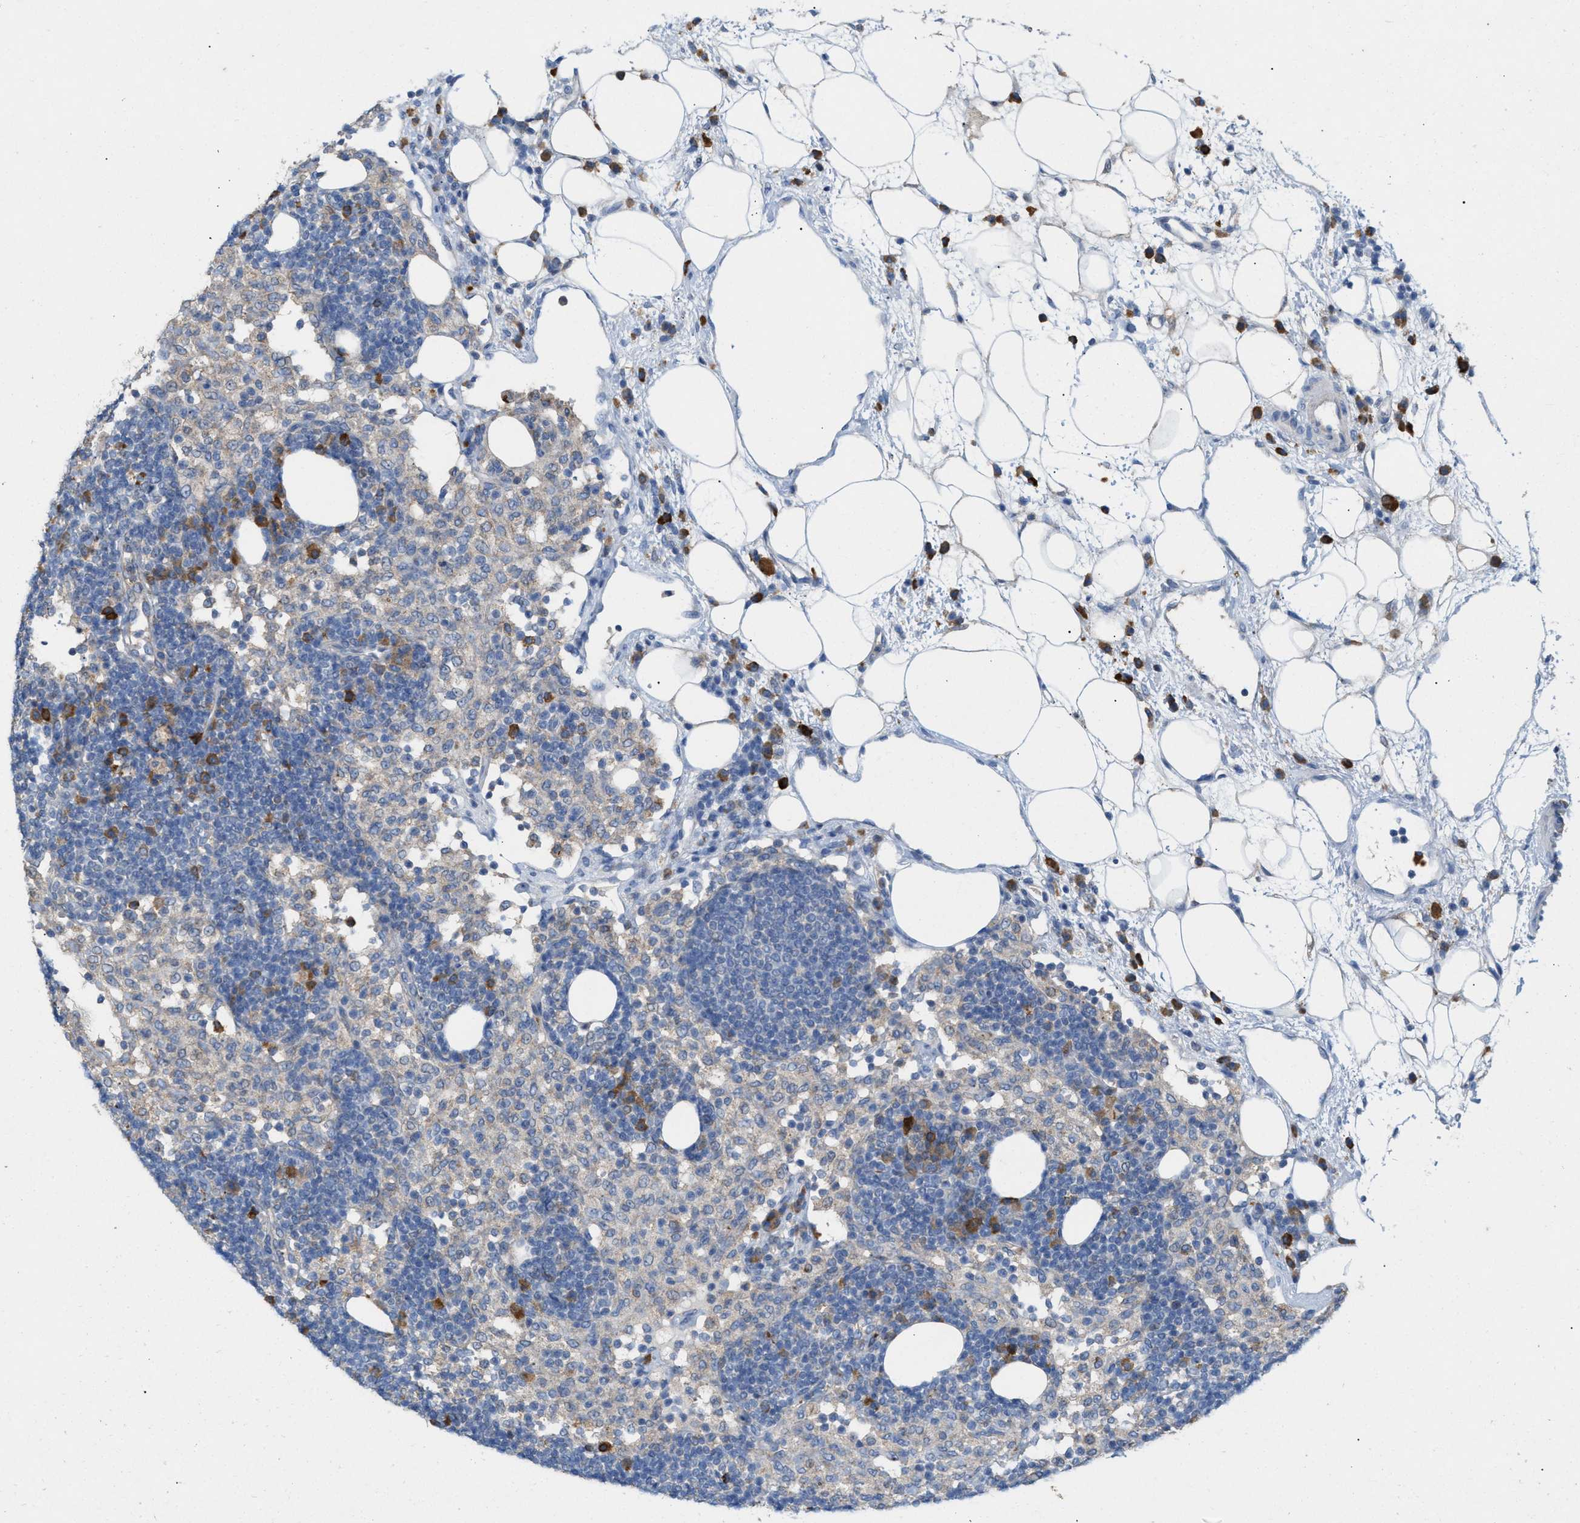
{"staining": {"intensity": "negative", "quantity": "none", "location": "none"}, "tissue": "lymph node", "cell_type": "Germinal center cells", "image_type": "normal", "snomed": [{"axis": "morphology", "description": "Normal tissue, NOS"}, {"axis": "morphology", "description": "Carcinoid, malignant, NOS"}, {"axis": "topography", "description": "Lymph node"}], "caption": "A high-resolution micrograph shows immunohistochemistry staining of normal lymph node, which exhibits no significant expression in germinal center cells. (DAB (3,3'-diaminobenzidine) immunohistochemistry (IHC) with hematoxylin counter stain).", "gene": "DYNC2I1", "patient": {"sex": "male", "age": 47}}